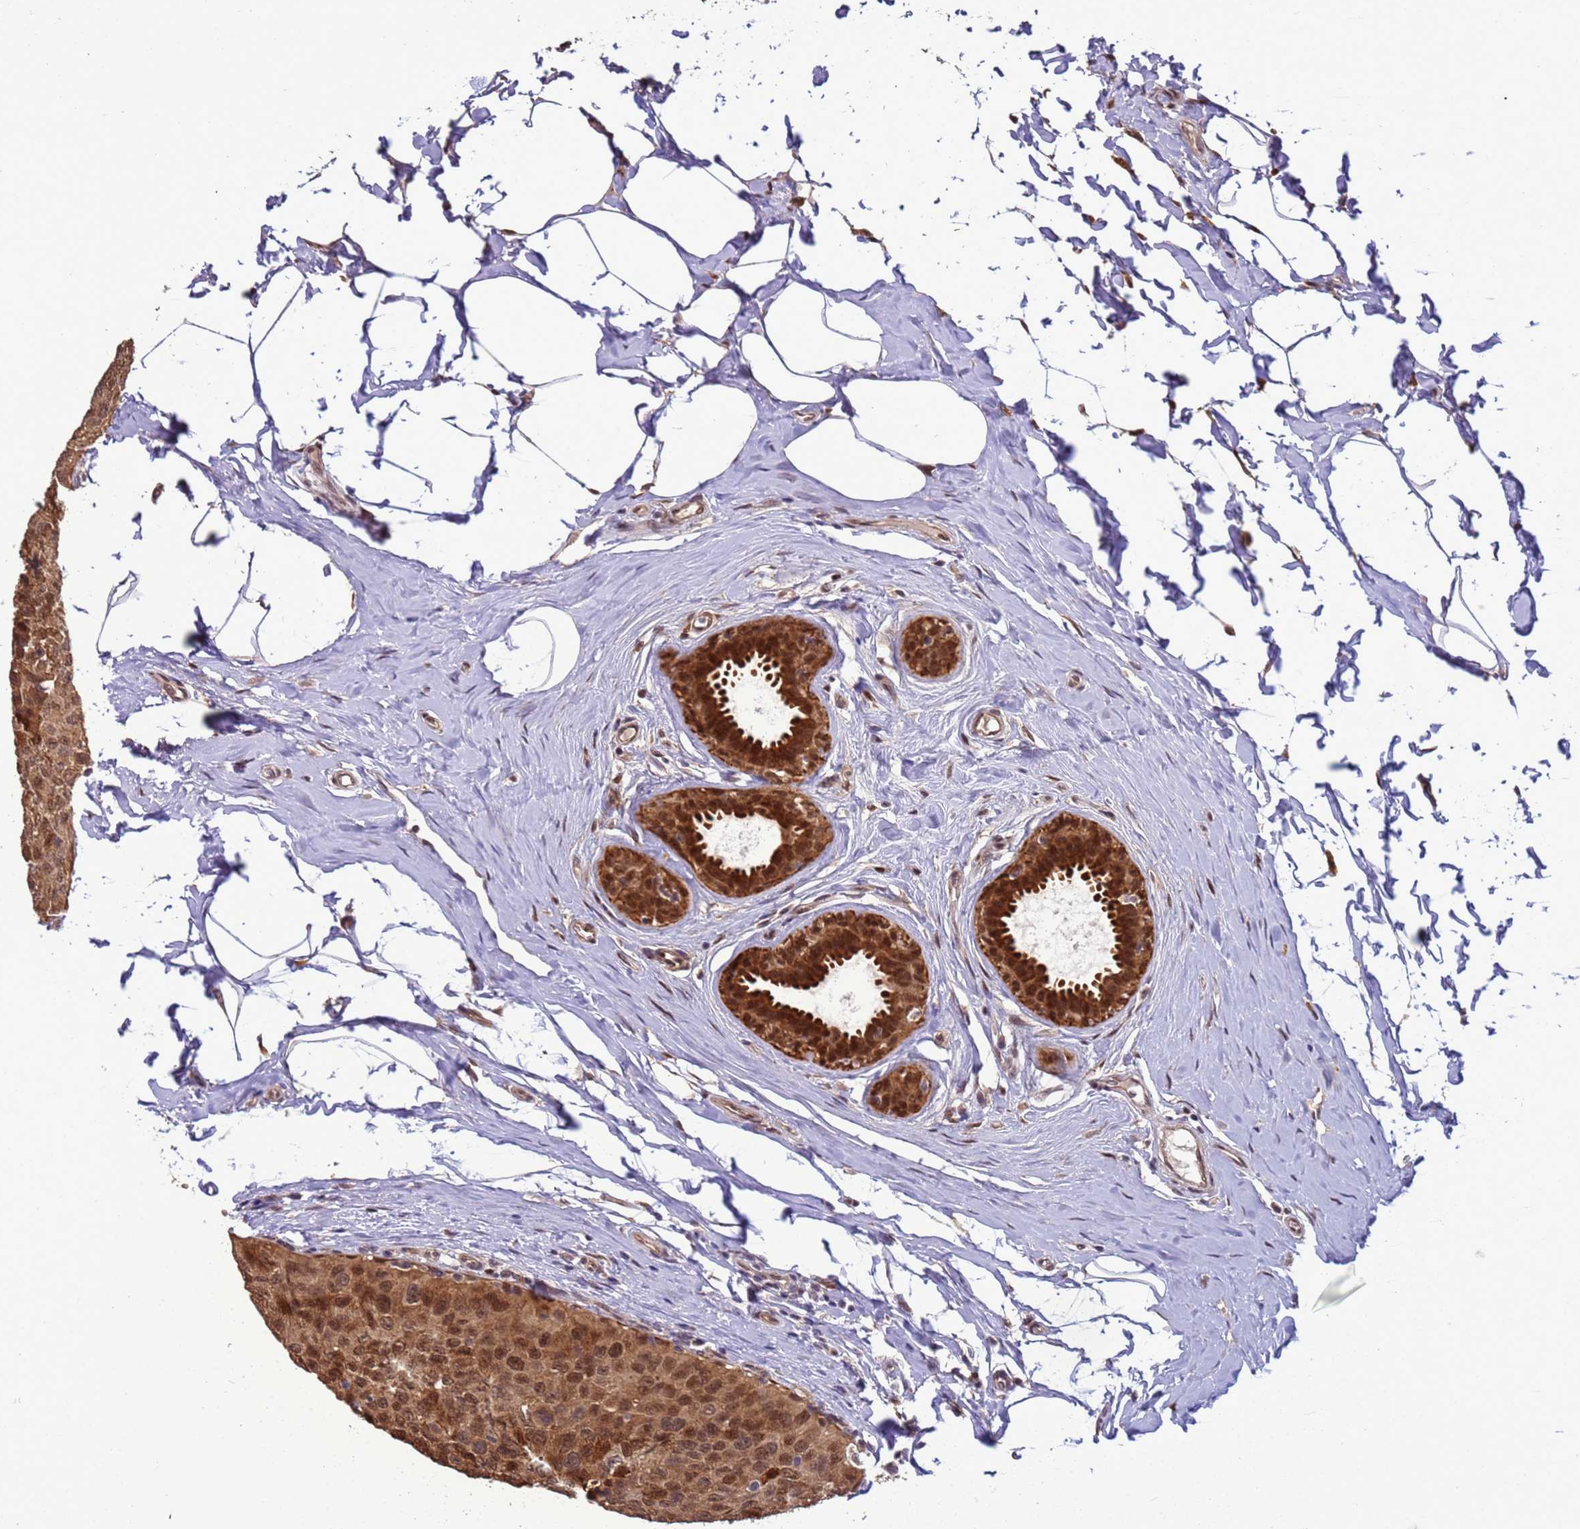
{"staining": {"intensity": "moderate", "quantity": ">75%", "location": "cytoplasmic/membranous,nuclear"}, "tissue": "breast cancer", "cell_type": "Tumor cells", "image_type": "cancer", "snomed": [{"axis": "morphology", "description": "Duct carcinoma"}, {"axis": "topography", "description": "Breast"}], "caption": "This histopathology image displays immunohistochemistry (IHC) staining of breast intraductal carcinoma, with medium moderate cytoplasmic/membranous and nuclear expression in about >75% of tumor cells.", "gene": "ZBTB5", "patient": {"sex": "female", "age": 55}}